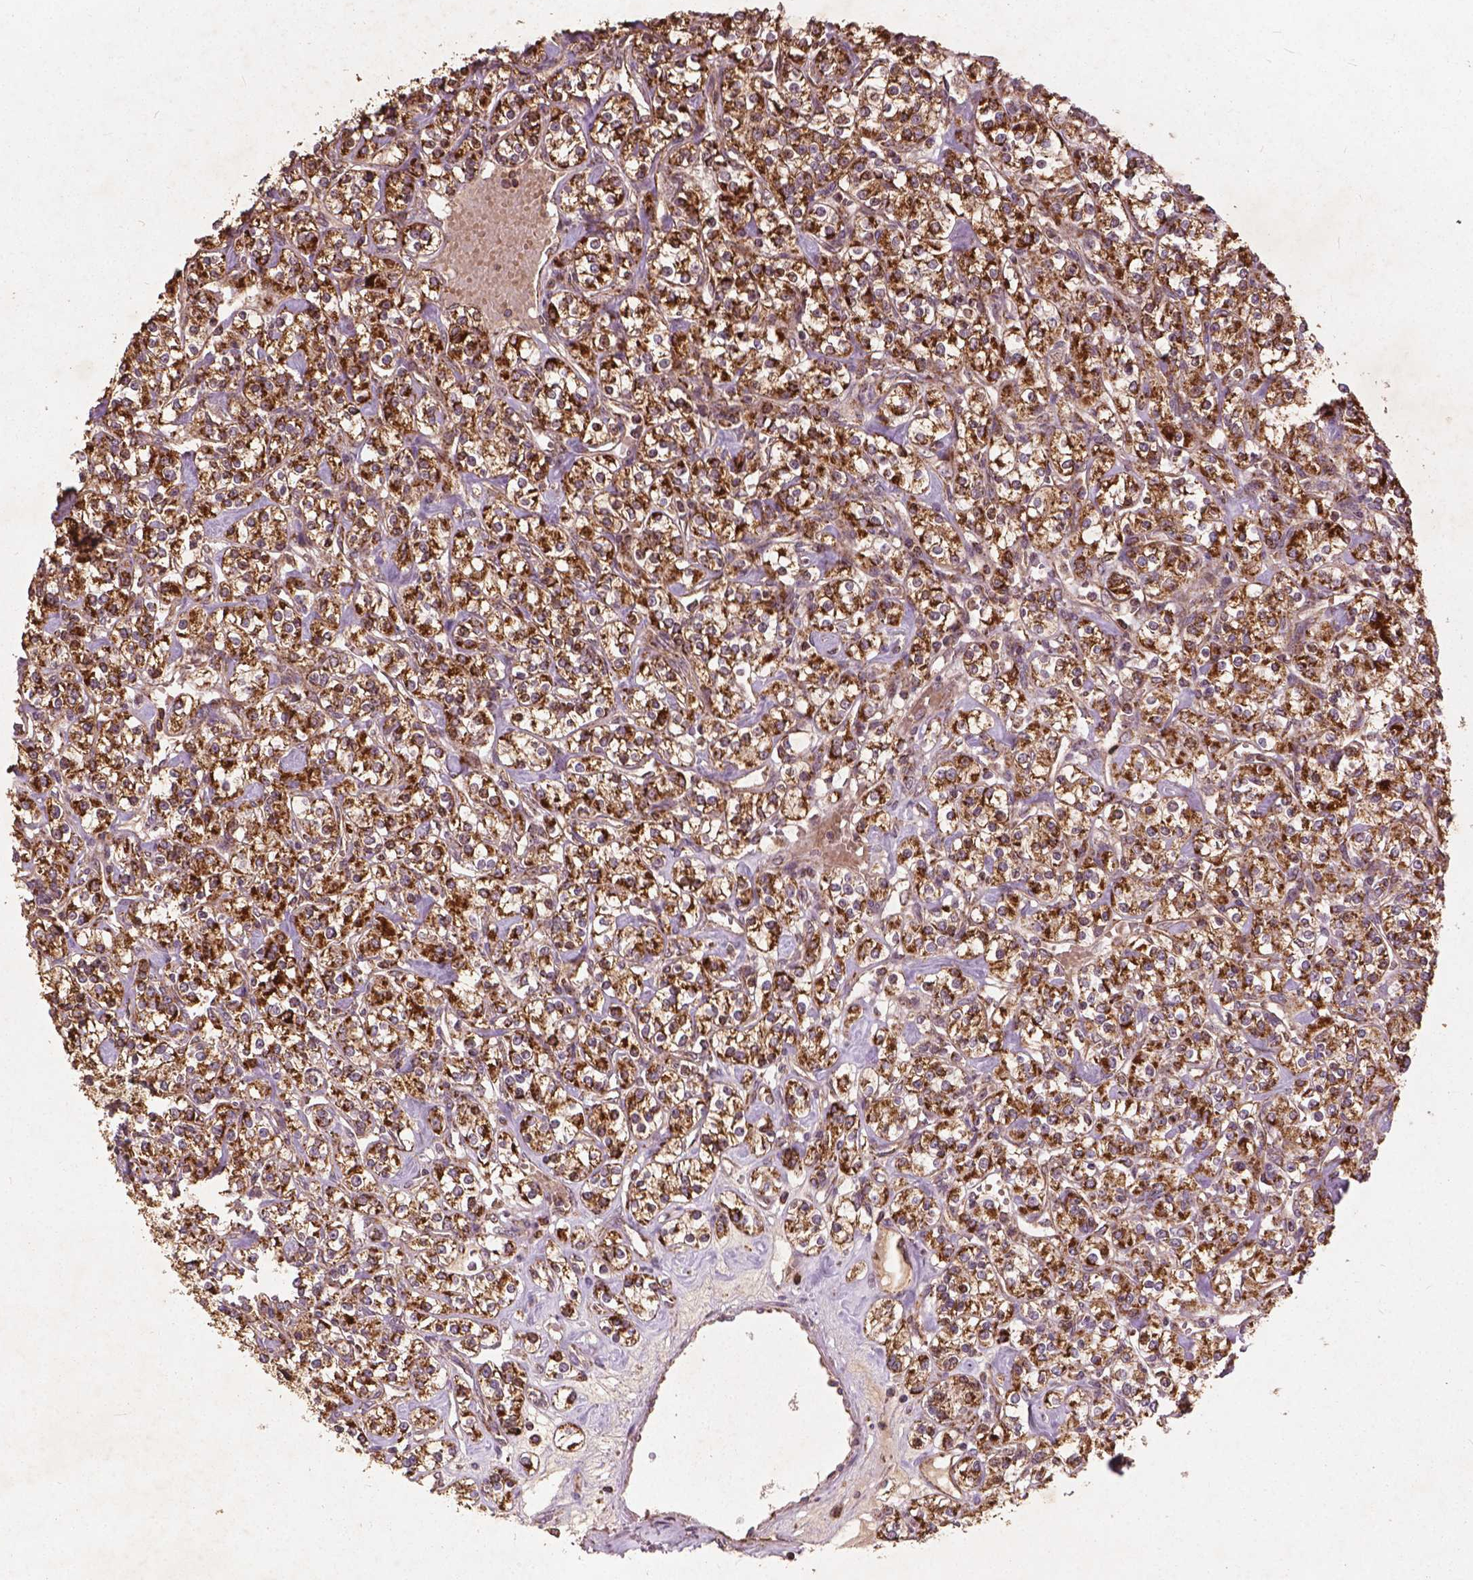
{"staining": {"intensity": "strong", "quantity": ">75%", "location": "cytoplasmic/membranous"}, "tissue": "renal cancer", "cell_type": "Tumor cells", "image_type": "cancer", "snomed": [{"axis": "morphology", "description": "Adenocarcinoma, NOS"}, {"axis": "topography", "description": "Kidney"}], "caption": "Tumor cells reveal high levels of strong cytoplasmic/membranous staining in about >75% of cells in human renal cancer (adenocarcinoma).", "gene": "UBXN2A", "patient": {"sex": "male", "age": 77}}